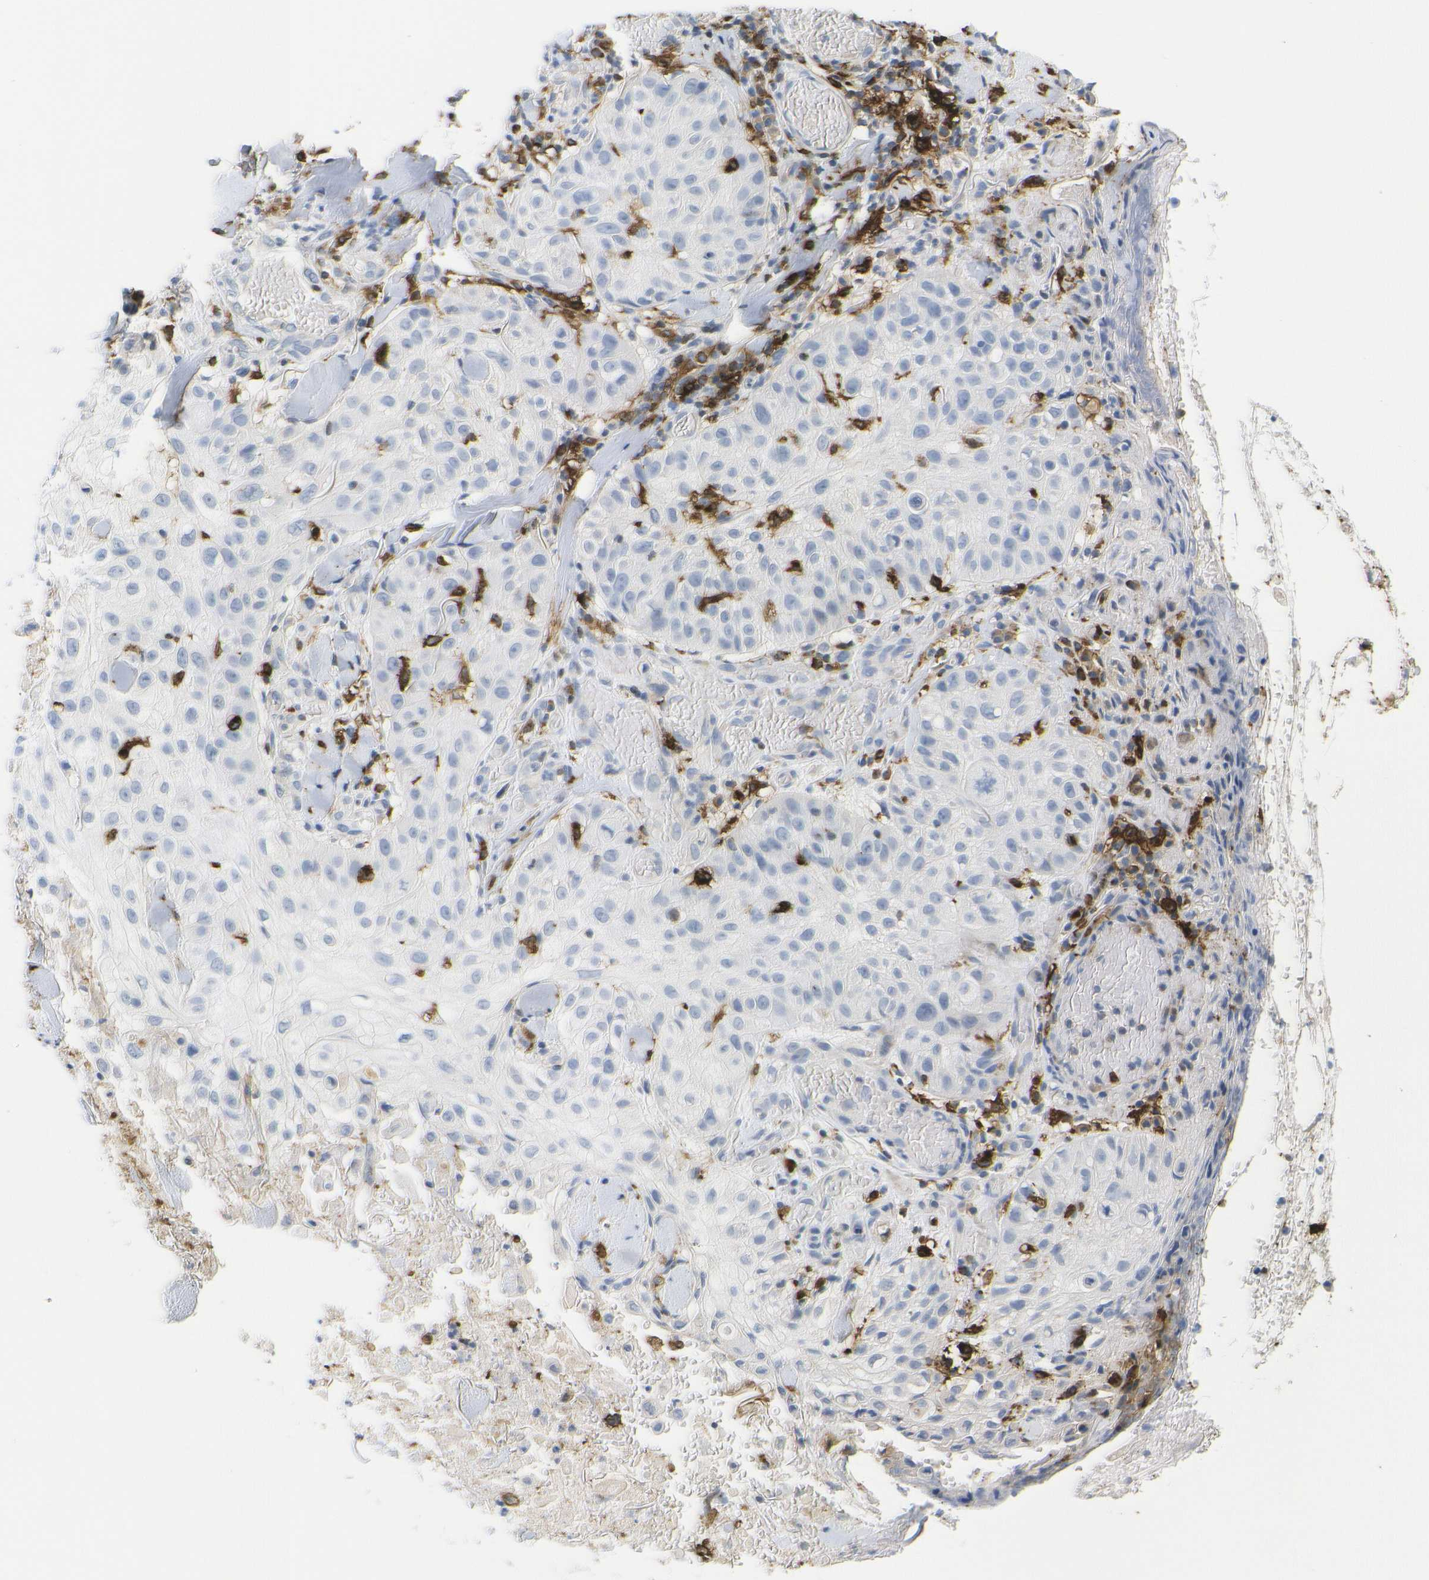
{"staining": {"intensity": "negative", "quantity": "none", "location": "none"}, "tissue": "skin cancer", "cell_type": "Tumor cells", "image_type": "cancer", "snomed": [{"axis": "morphology", "description": "Squamous cell carcinoma, NOS"}, {"axis": "topography", "description": "Skin"}], "caption": "This is an immunohistochemistry (IHC) image of human skin cancer. There is no positivity in tumor cells.", "gene": "HLA-DQB1", "patient": {"sex": "male", "age": 86}}